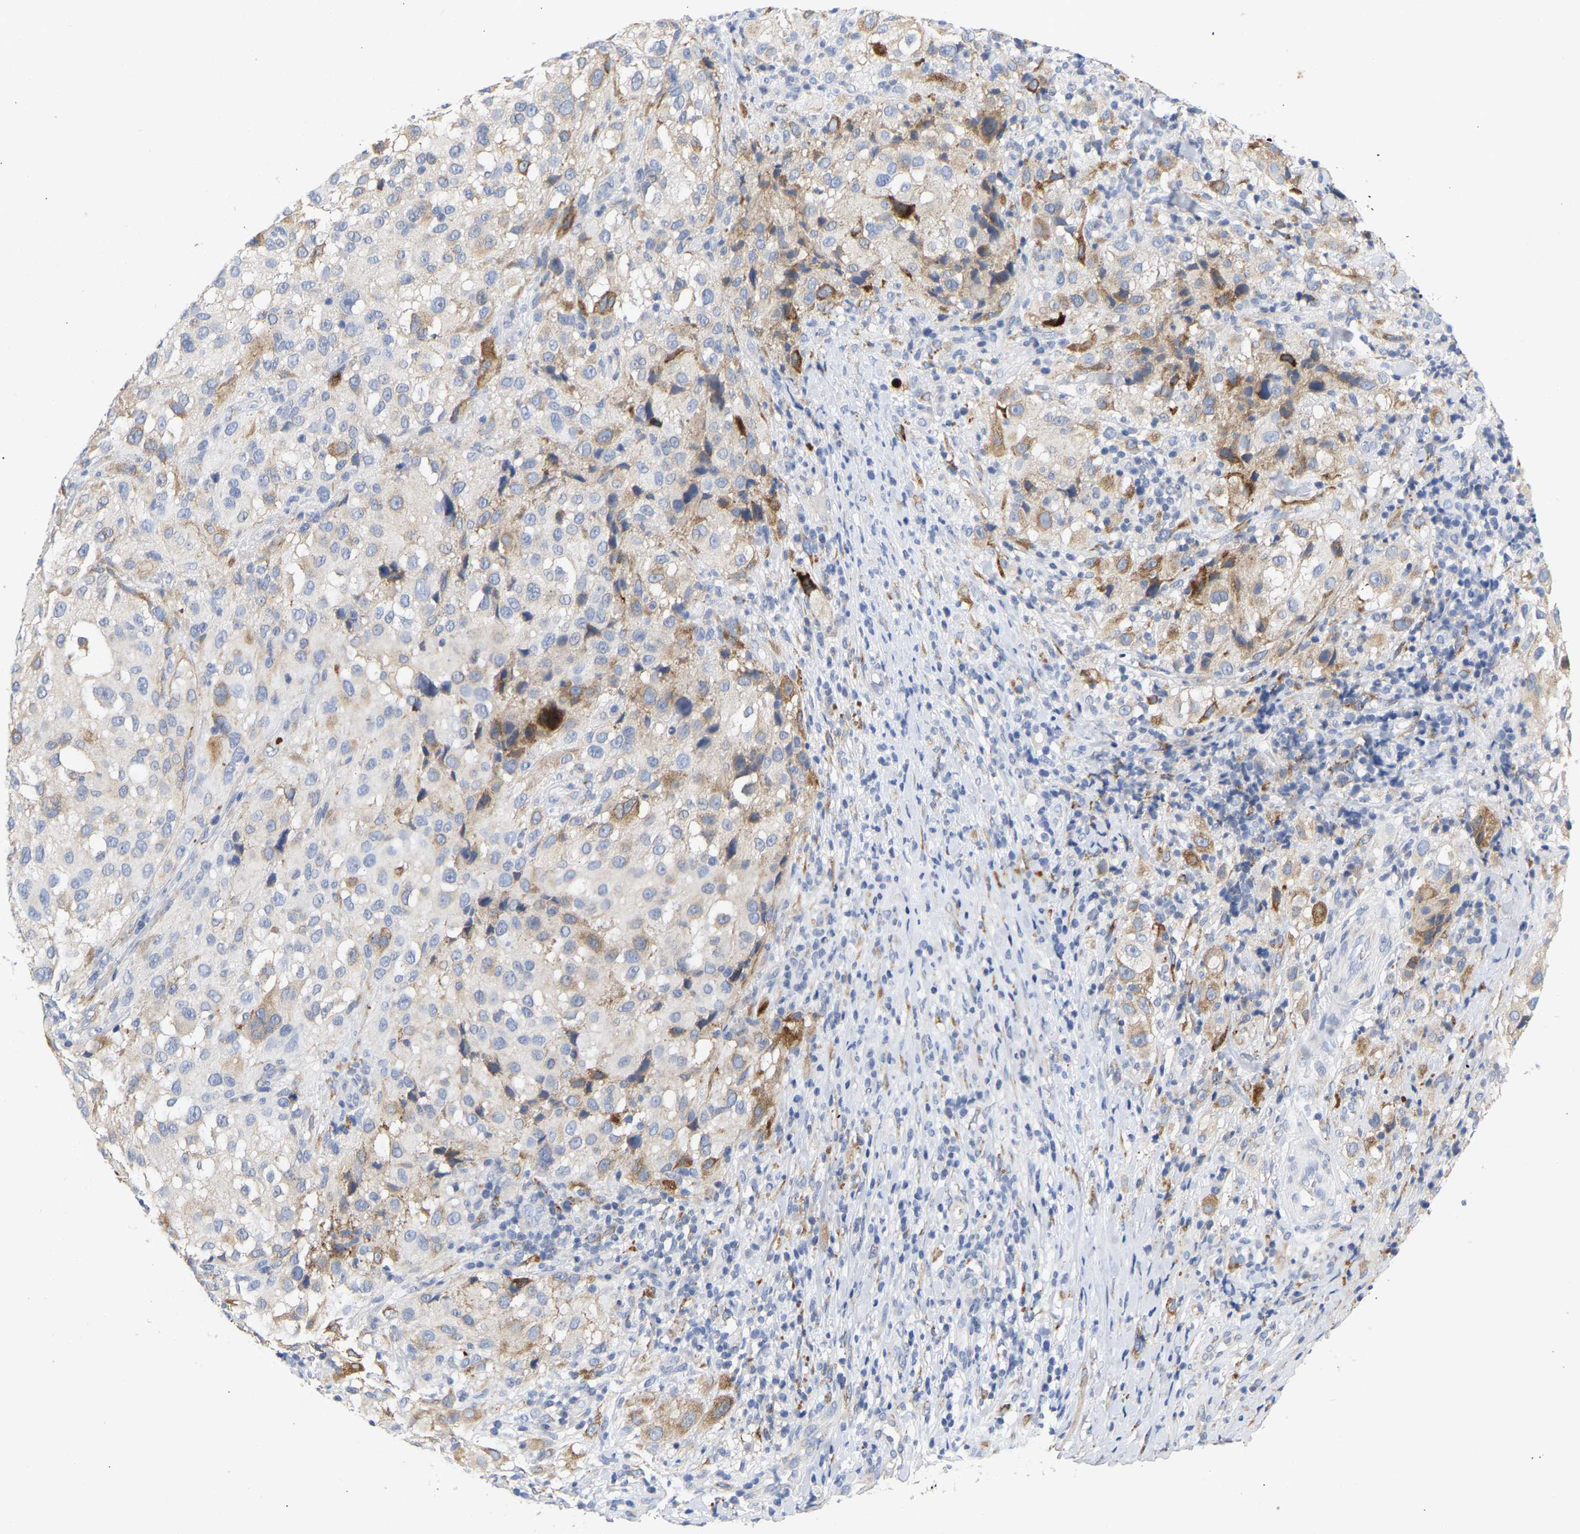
{"staining": {"intensity": "moderate", "quantity": "<25%", "location": "cytoplasmic/membranous"}, "tissue": "melanoma", "cell_type": "Tumor cells", "image_type": "cancer", "snomed": [{"axis": "morphology", "description": "Necrosis, NOS"}, {"axis": "morphology", "description": "Malignant melanoma, NOS"}, {"axis": "topography", "description": "Skin"}], "caption": "Brown immunohistochemical staining in human malignant melanoma exhibits moderate cytoplasmic/membranous expression in about <25% of tumor cells. The staining is performed using DAB (3,3'-diaminobenzidine) brown chromogen to label protein expression. The nuclei are counter-stained blue using hematoxylin.", "gene": "SELENOM", "patient": {"sex": "female", "age": 87}}